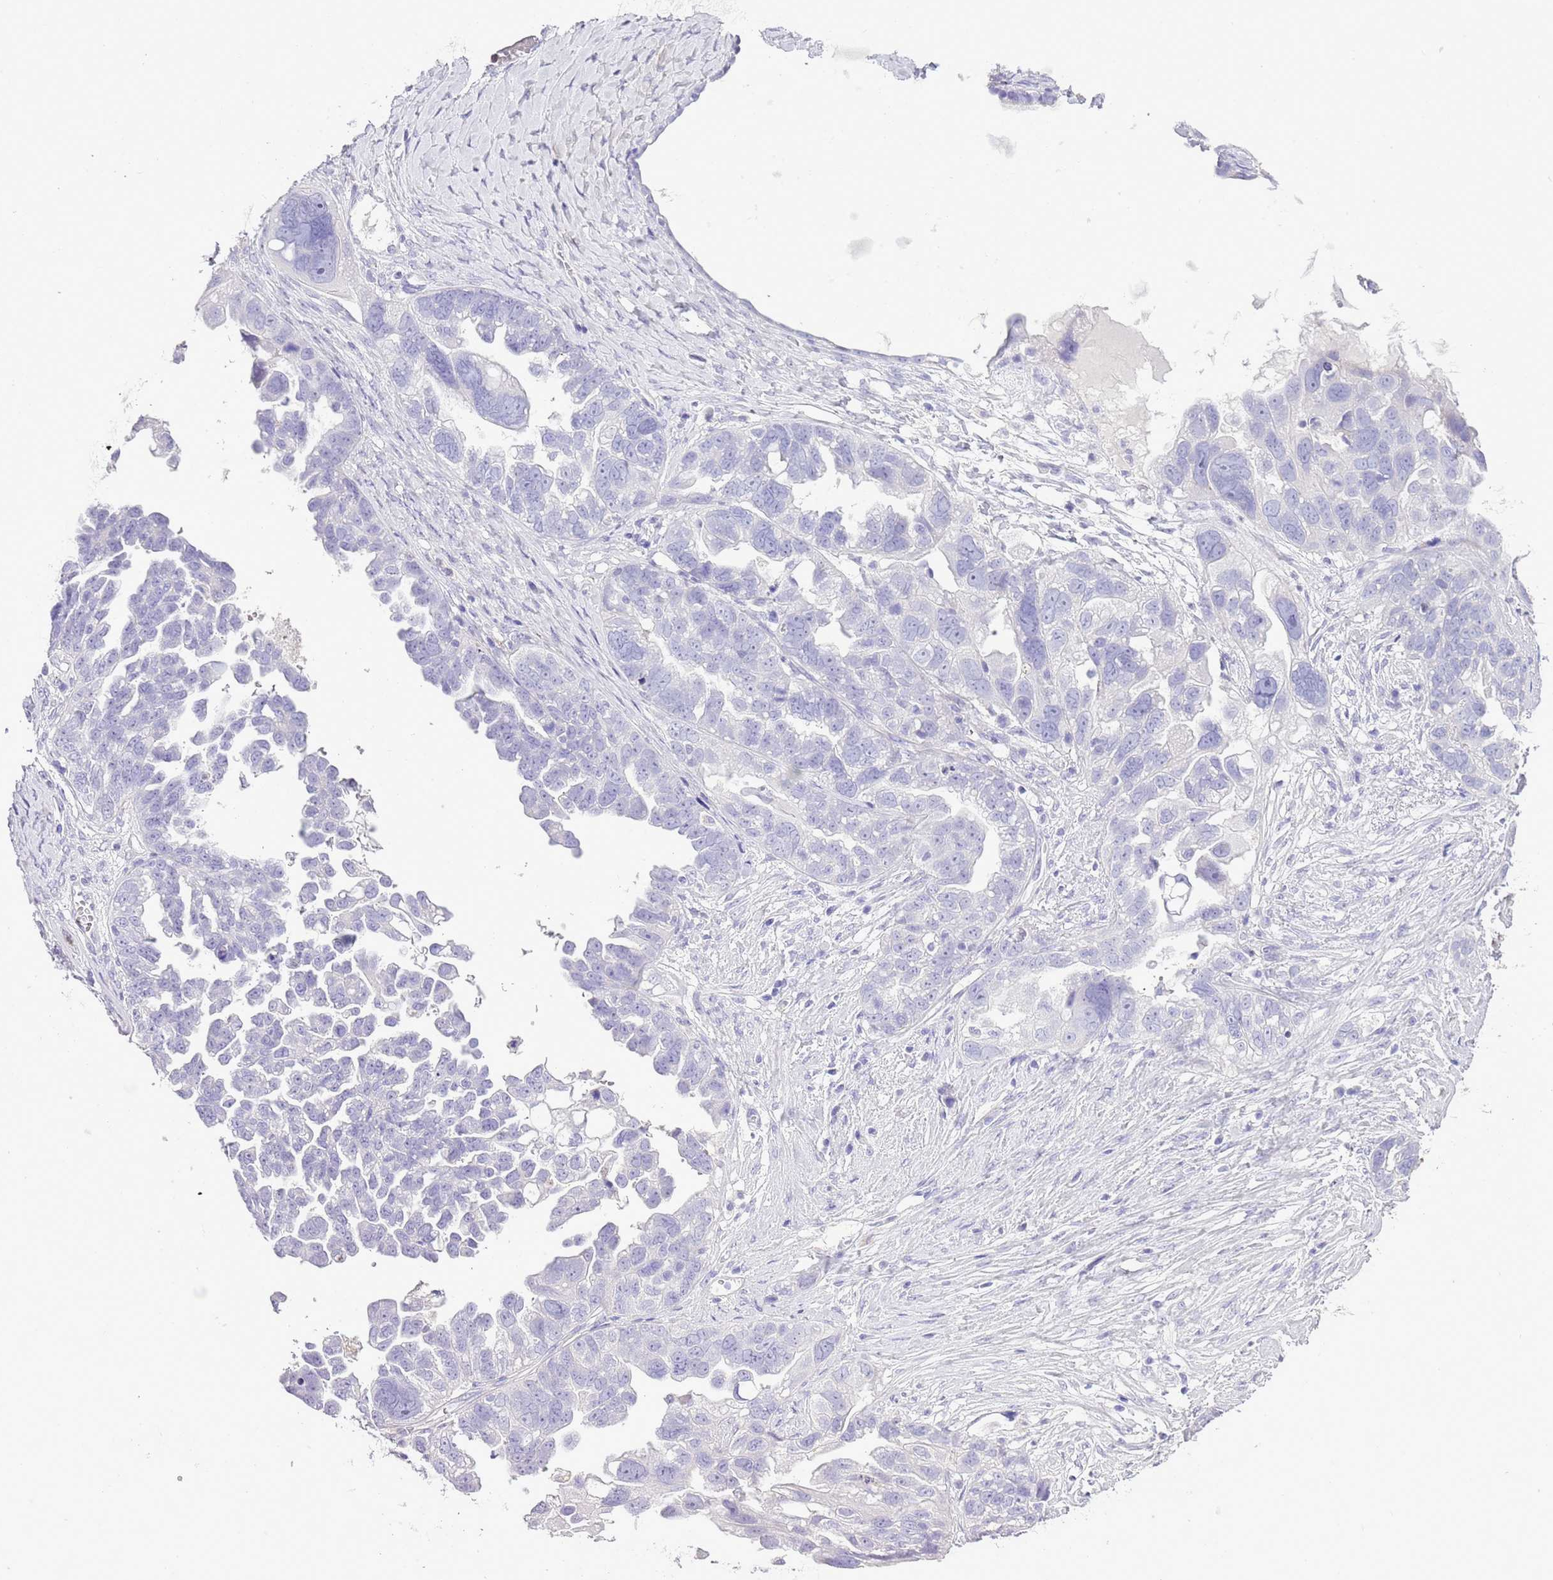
{"staining": {"intensity": "negative", "quantity": "none", "location": "none"}, "tissue": "ovarian cancer", "cell_type": "Tumor cells", "image_type": "cancer", "snomed": [{"axis": "morphology", "description": "Cystadenocarcinoma, serous, NOS"}, {"axis": "topography", "description": "Ovary"}], "caption": "Immunohistochemical staining of serous cystadenocarcinoma (ovarian) demonstrates no significant expression in tumor cells.", "gene": "OR2Z1", "patient": {"sex": "female", "age": 79}}